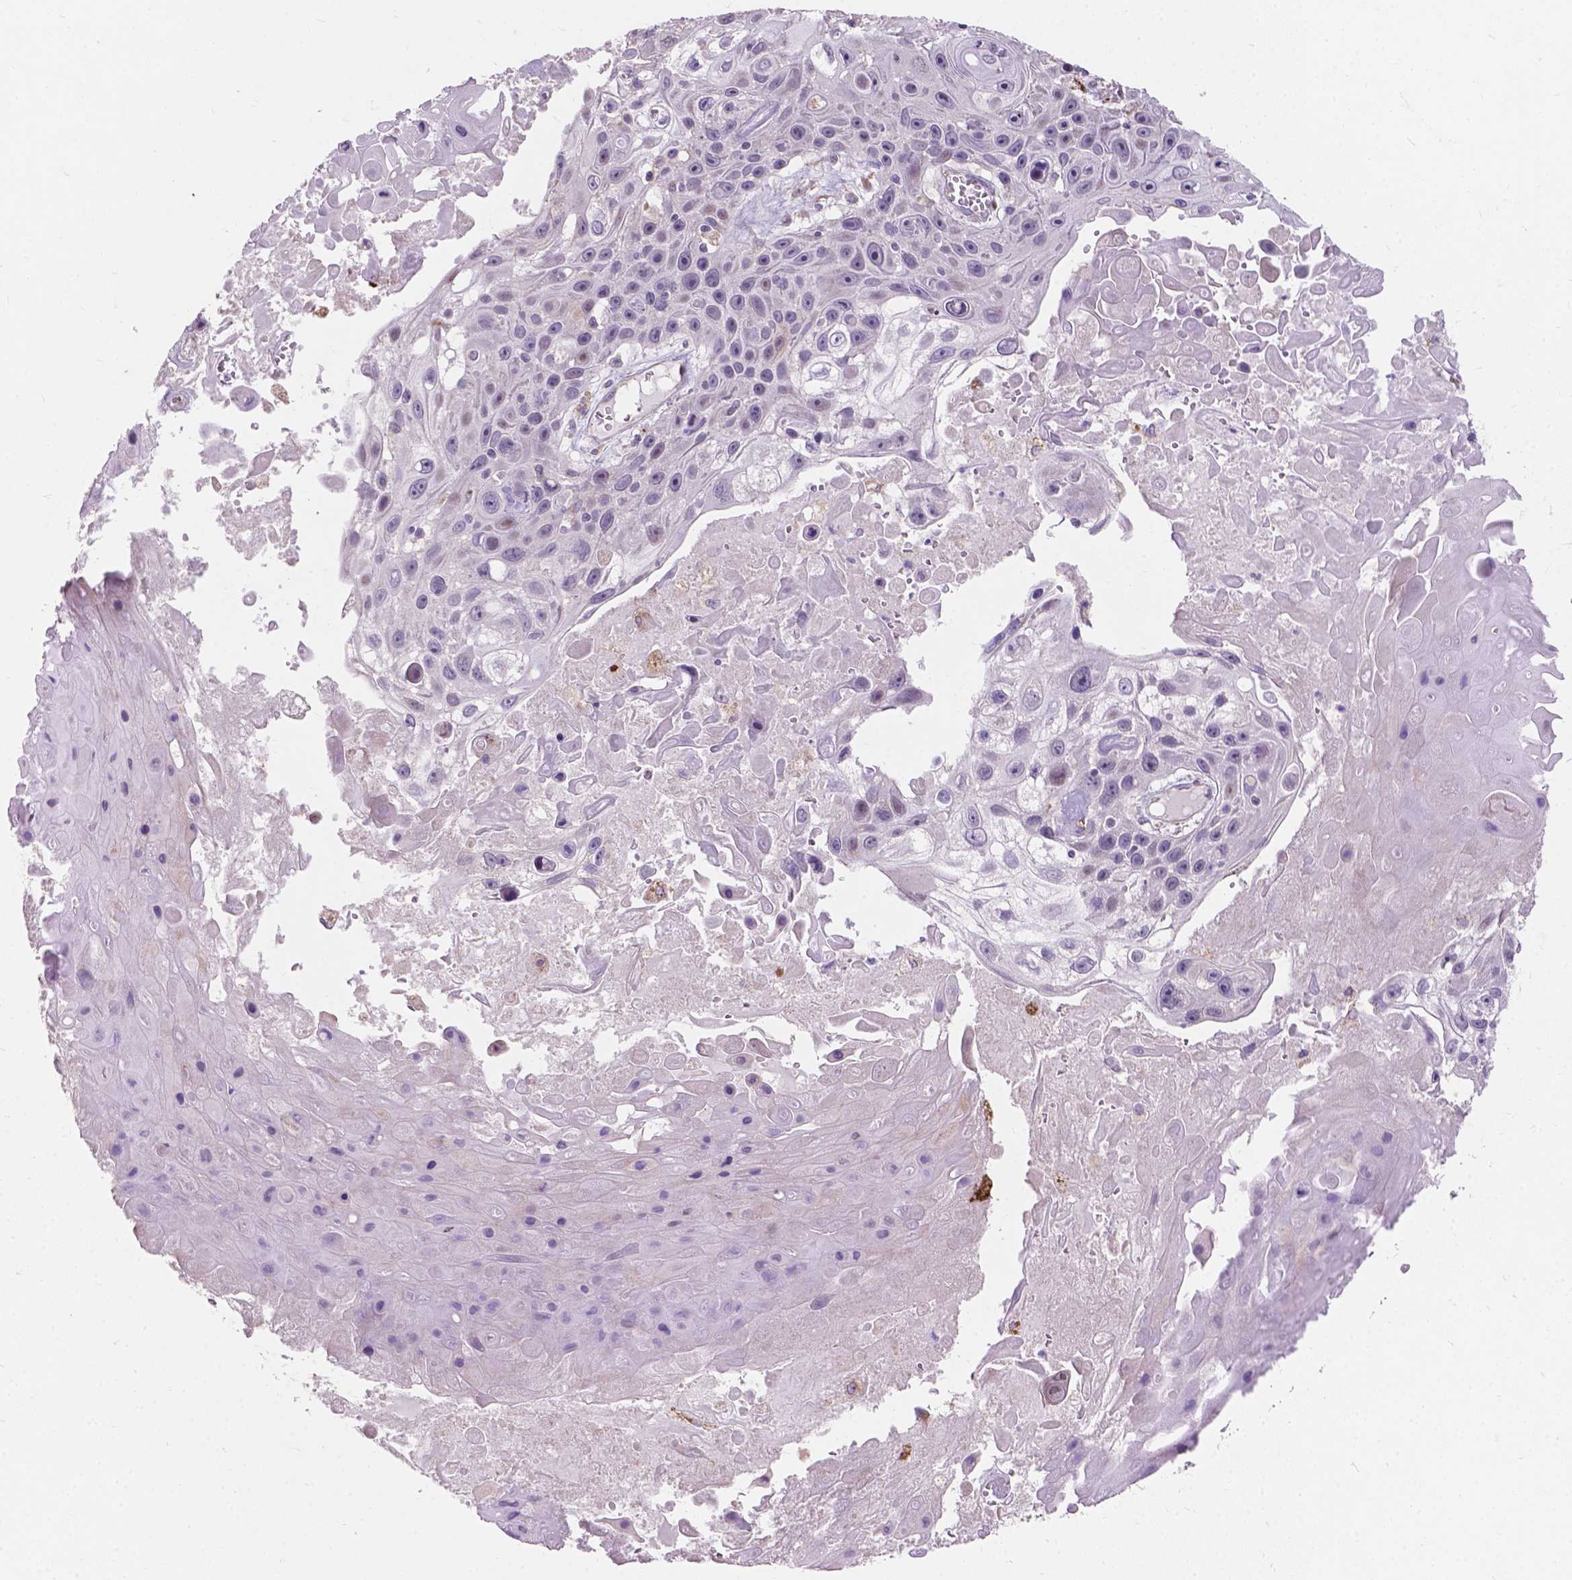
{"staining": {"intensity": "negative", "quantity": "none", "location": "none"}, "tissue": "skin cancer", "cell_type": "Tumor cells", "image_type": "cancer", "snomed": [{"axis": "morphology", "description": "Squamous cell carcinoma, NOS"}, {"axis": "topography", "description": "Skin"}], "caption": "This is an immunohistochemistry image of squamous cell carcinoma (skin). There is no expression in tumor cells.", "gene": "MYH14", "patient": {"sex": "male", "age": 82}}